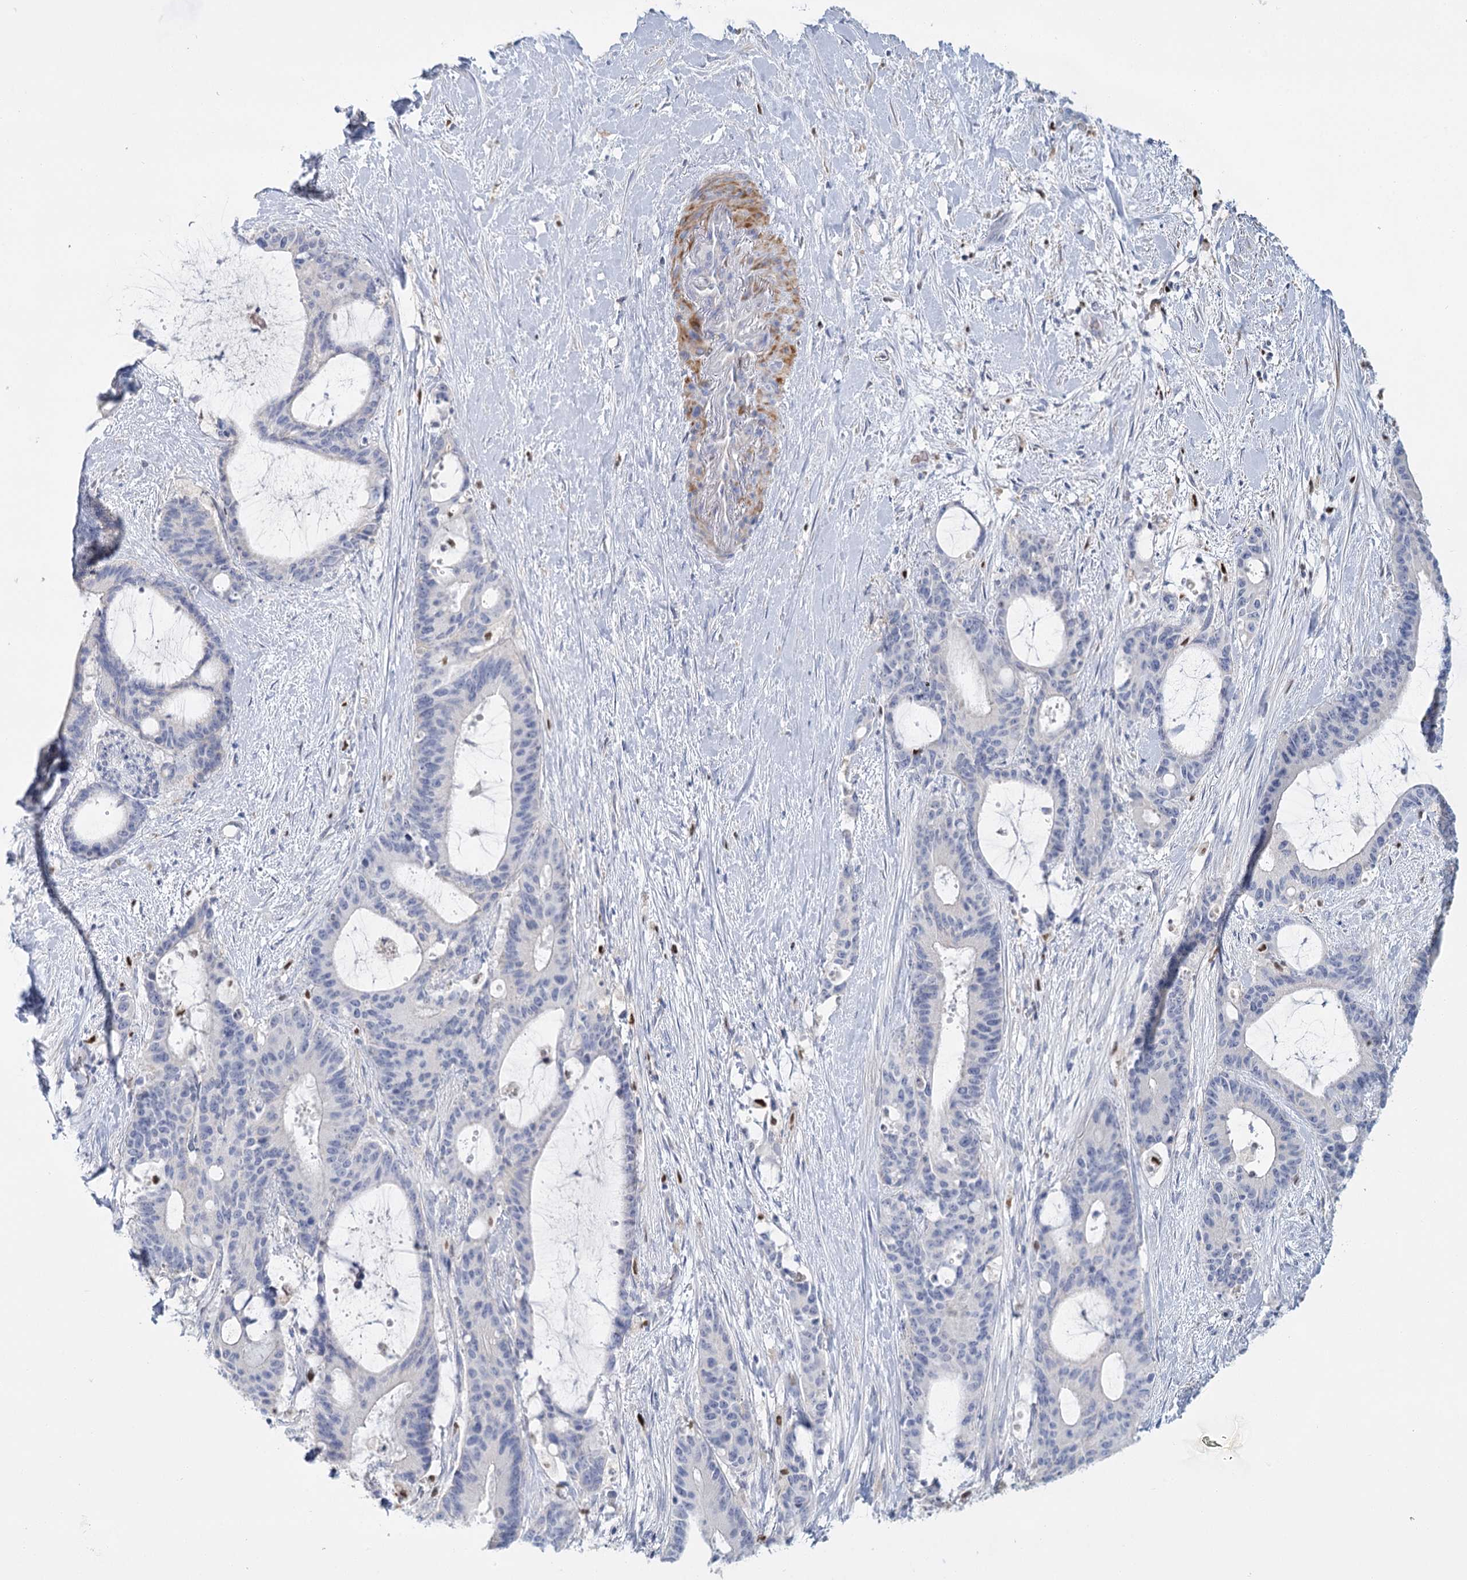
{"staining": {"intensity": "negative", "quantity": "none", "location": "none"}, "tissue": "liver cancer", "cell_type": "Tumor cells", "image_type": "cancer", "snomed": [{"axis": "morphology", "description": "Normal tissue, NOS"}, {"axis": "morphology", "description": "Cholangiocarcinoma"}, {"axis": "topography", "description": "Liver"}, {"axis": "topography", "description": "Peripheral nerve tissue"}], "caption": "Human liver cancer stained for a protein using immunohistochemistry (IHC) exhibits no expression in tumor cells.", "gene": "IGSF3", "patient": {"sex": "female", "age": 73}}